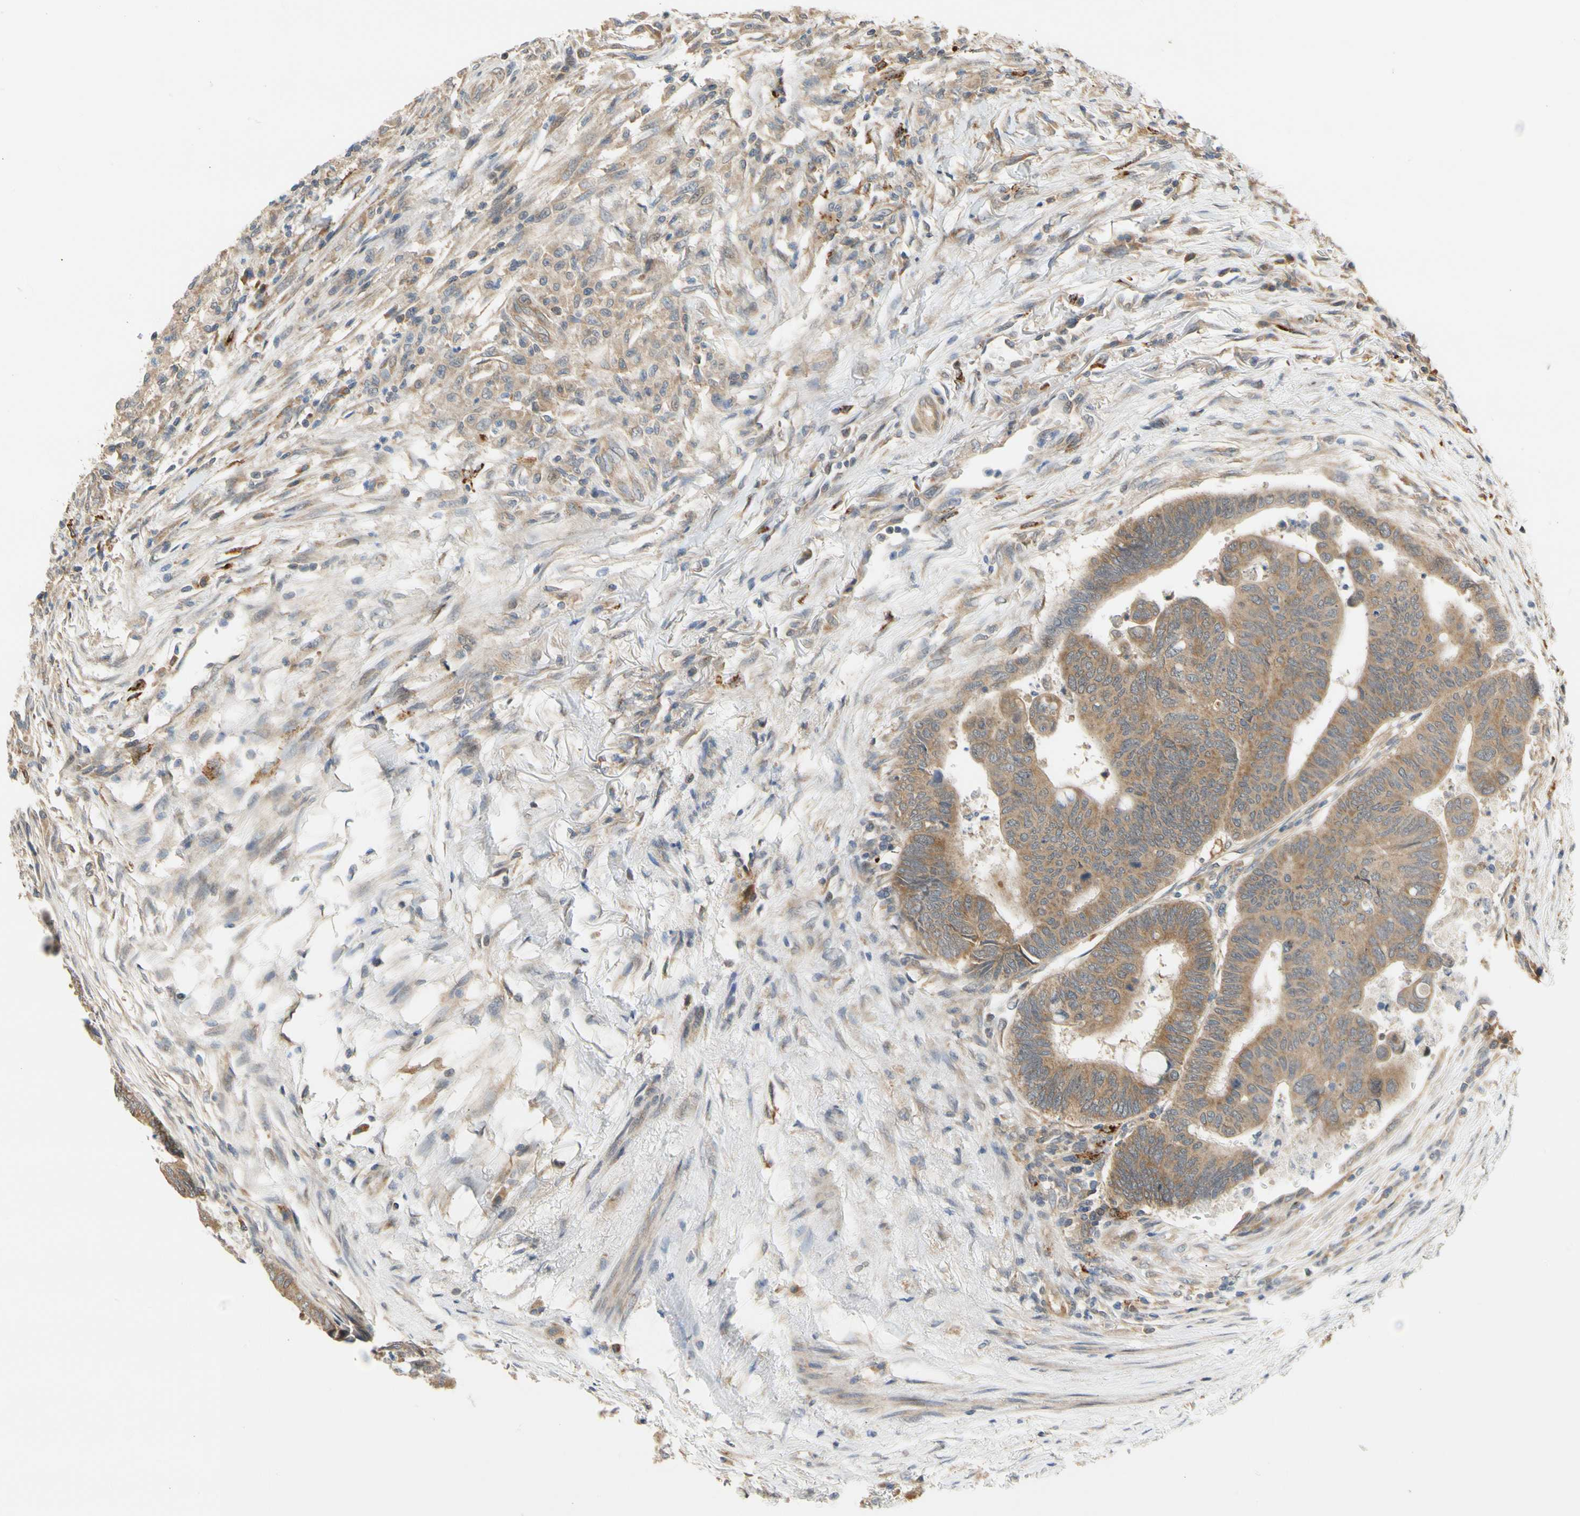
{"staining": {"intensity": "moderate", "quantity": ">75%", "location": "cytoplasmic/membranous"}, "tissue": "colorectal cancer", "cell_type": "Tumor cells", "image_type": "cancer", "snomed": [{"axis": "morphology", "description": "Normal tissue, NOS"}, {"axis": "morphology", "description": "Adenocarcinoma, NOS"}, {"axis": "topography", "description": "Rectum"}, {"axis": "topography", "description": "Peripheral nerve tissue"}], "caption": "The immunohistochemical stain shows moderate cytoplasmic/membranous staining in tumor cells of colorectal cancer tissue.", "gene": "ANKHD1", "patient": {"sex": "male", "age": 92}}